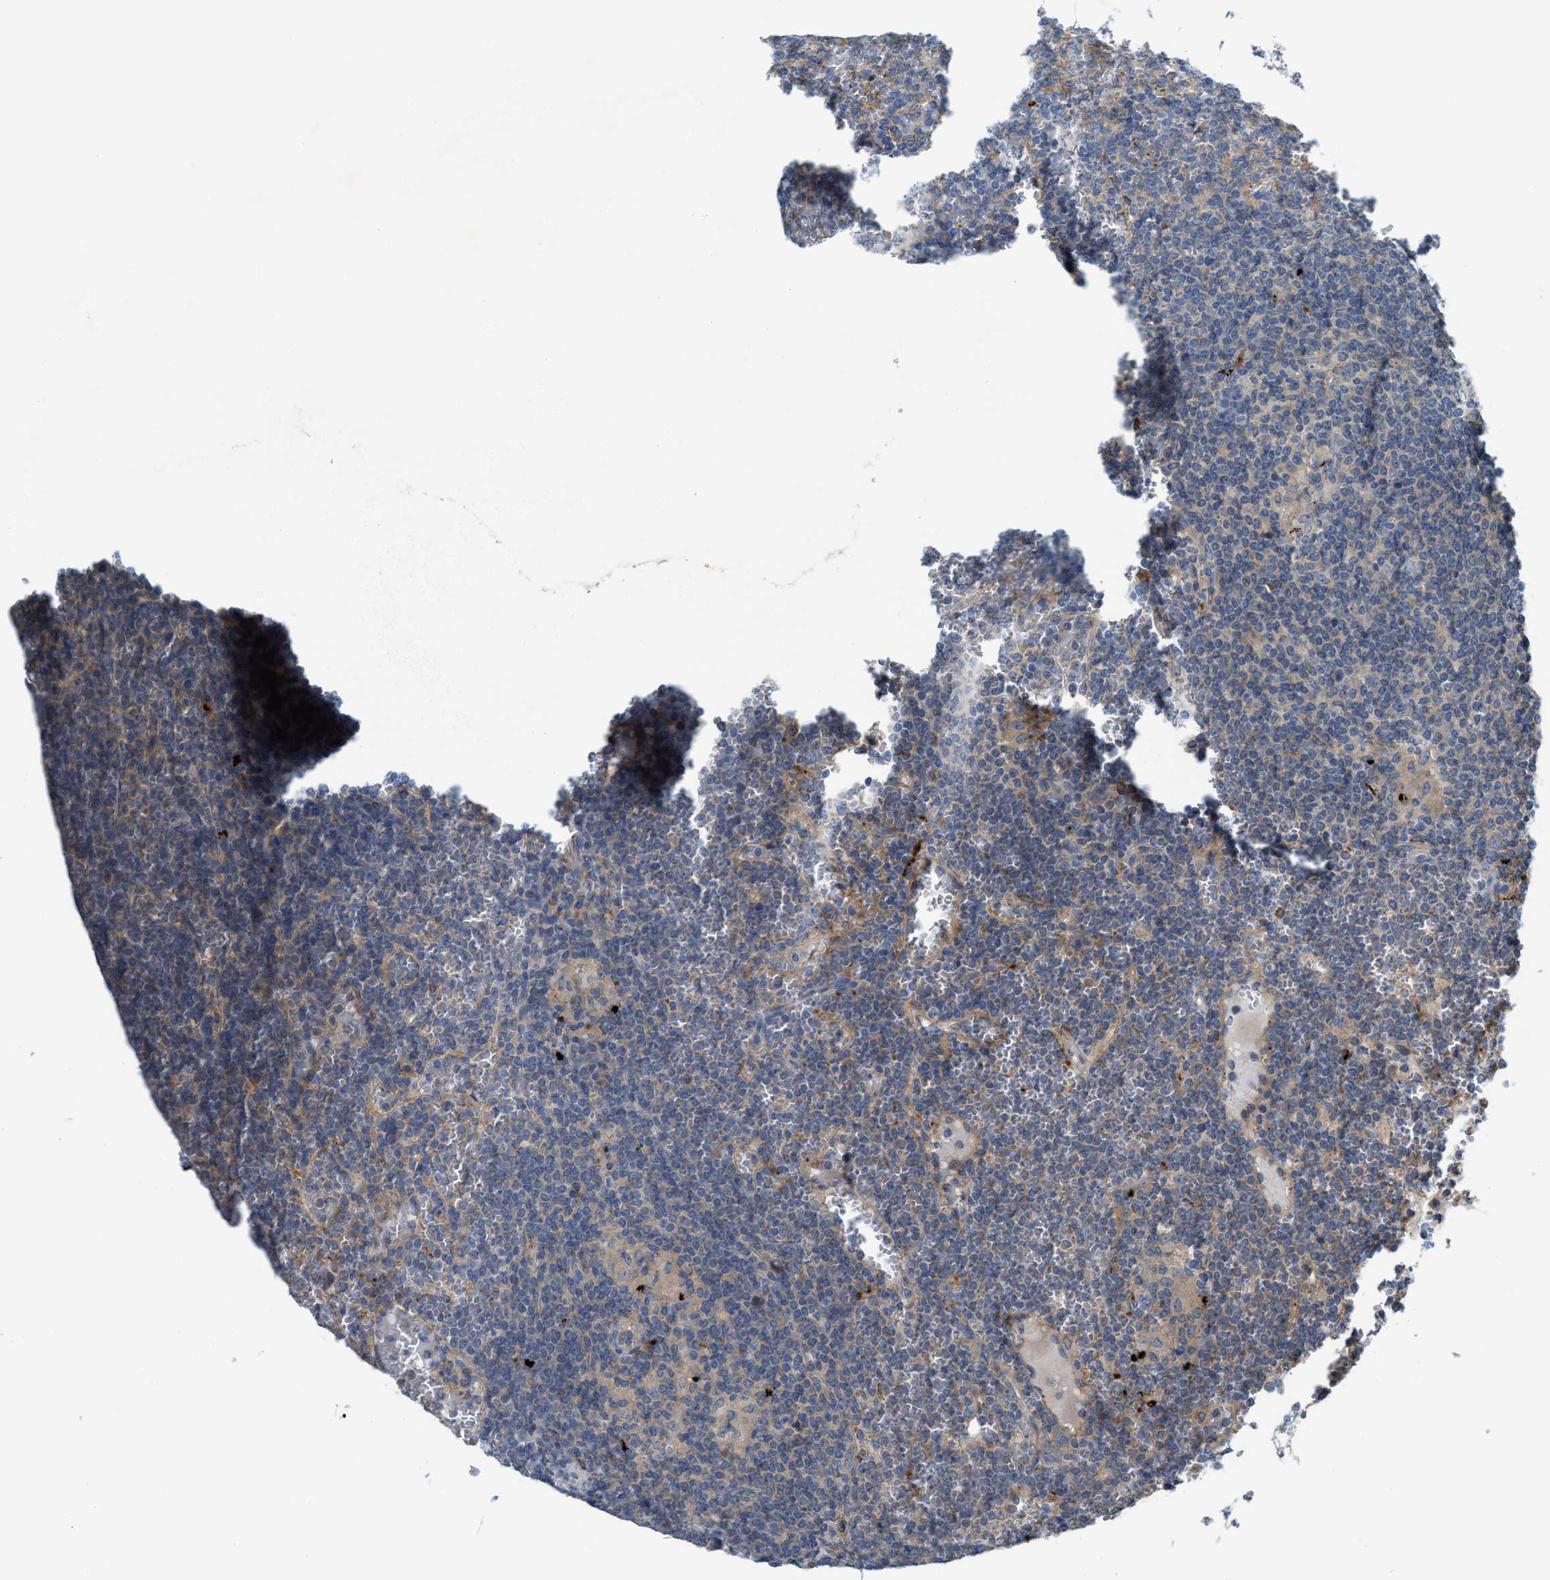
{"staining": {"intensity": "weak", "quantity": "<25%", "location": "cytoplasmic/membranous"}, "tissue": "lymphoma", "cell_type": "Tumor cells", "image_type": "cancer", "snomed": [{"axis": "morphology", "description": "Malignant lymphoma, non-Hodgkin's type, Low grade"}, {"axis": "topography", "description": "Spleen"}], "caption": "Immunohistochemical staining of lymphoma shows no significant expression in tumor cells.", "gene": "KLHDC10", "patient": {"sex": "female", "age": 19}}